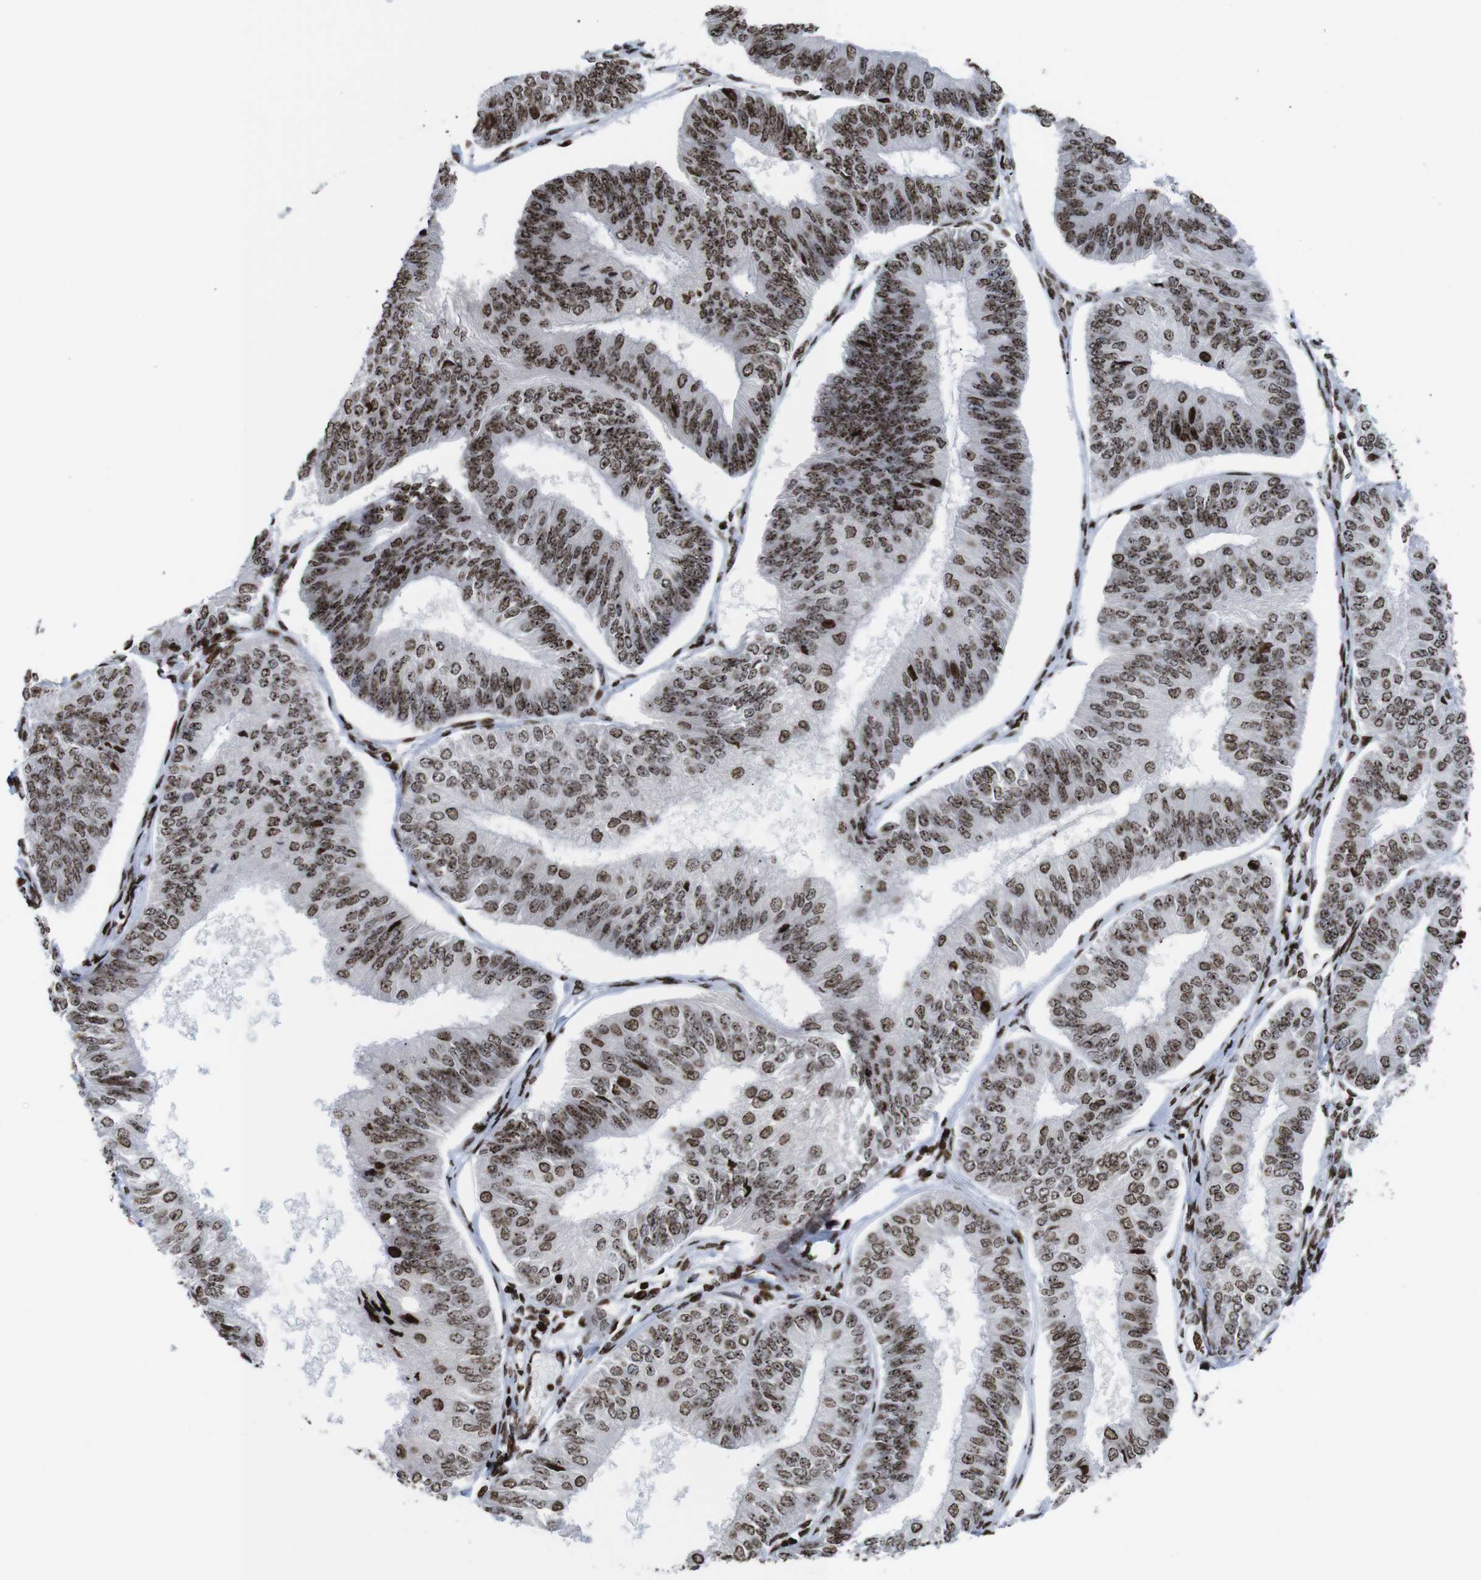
{"staining": {"intensity": "strong", "quantity": ">75%", "location": "nuclear"}, "tissue": "endometrial cancer", "cell_type": "Tumor cells", "image_type": "cancer", "snomed": [{"axis": "morphology", "description": "Adenocarcinoma, NOS"}, {"axis": "topography", "description": "Endometrium"}], "caption": "A high amount of strong nuclear staining is present in about >75% of tumor cells in adenocarcinoma (endometrial) tissue.", "gene": "H1-4", "patient": {"sex": "female", "age": 58}}